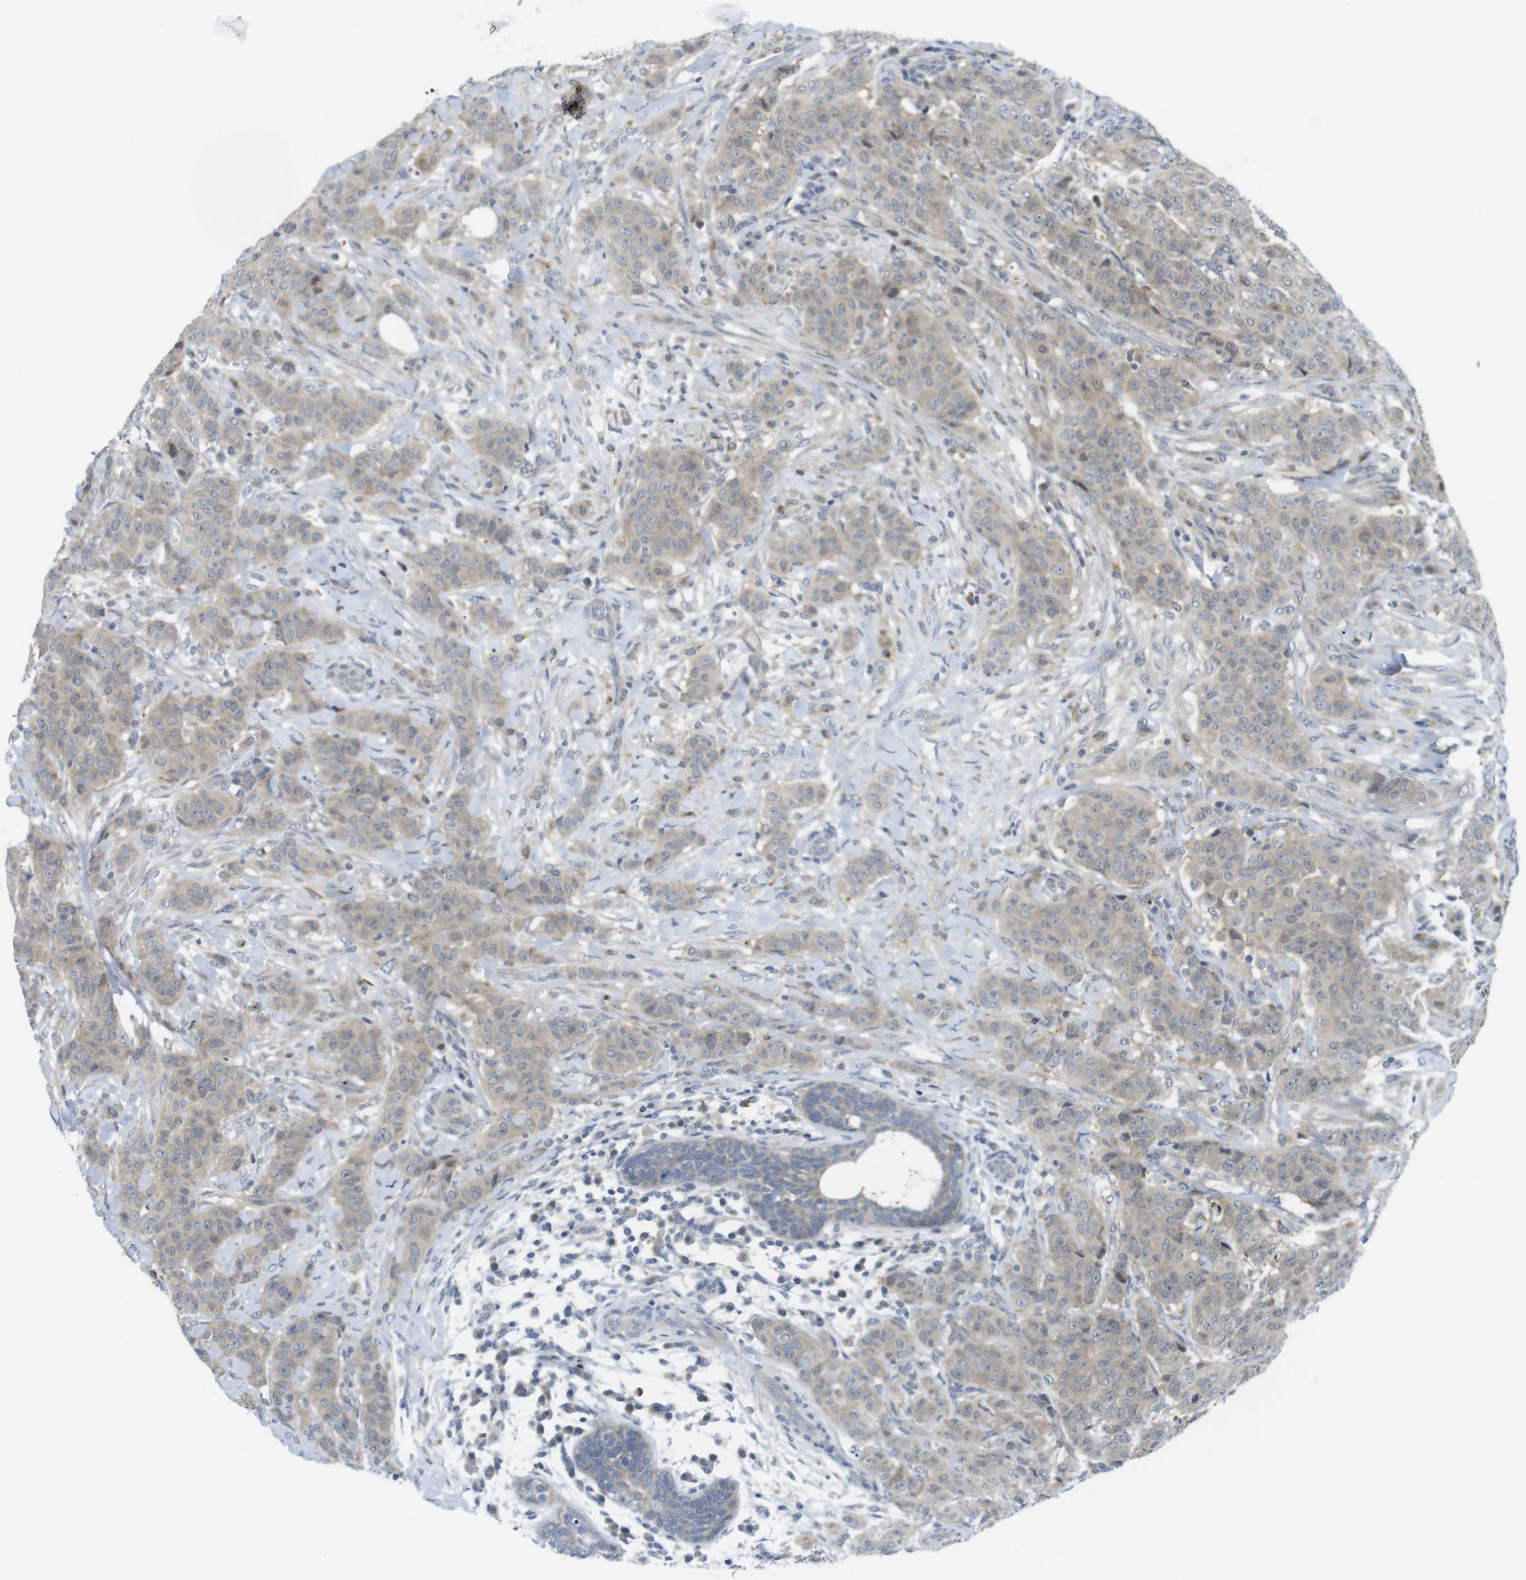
{"staining": {"intensity": "weak", "quantity": ">75%", "location": "cytoplasmic/membranous"}, "tissue": "breast cancer", "cell_type": "Tumor cells", "image_type": "cancer", "snomed": [{"axis": "morphology", "description": "Normal tissue, NOS"}, {"axis": "morphology", "description": "Duct carcinoma"}, {"axis": "topography", "description": "Breast"}], "caption": "An image of breast invasive ductal carcinoma stained for a protein exhibits weak cytoplasmic/membranous brown staining in tumor cells.", "gene": "CASP2", "patient": {"sex": "female", "age": 40}}